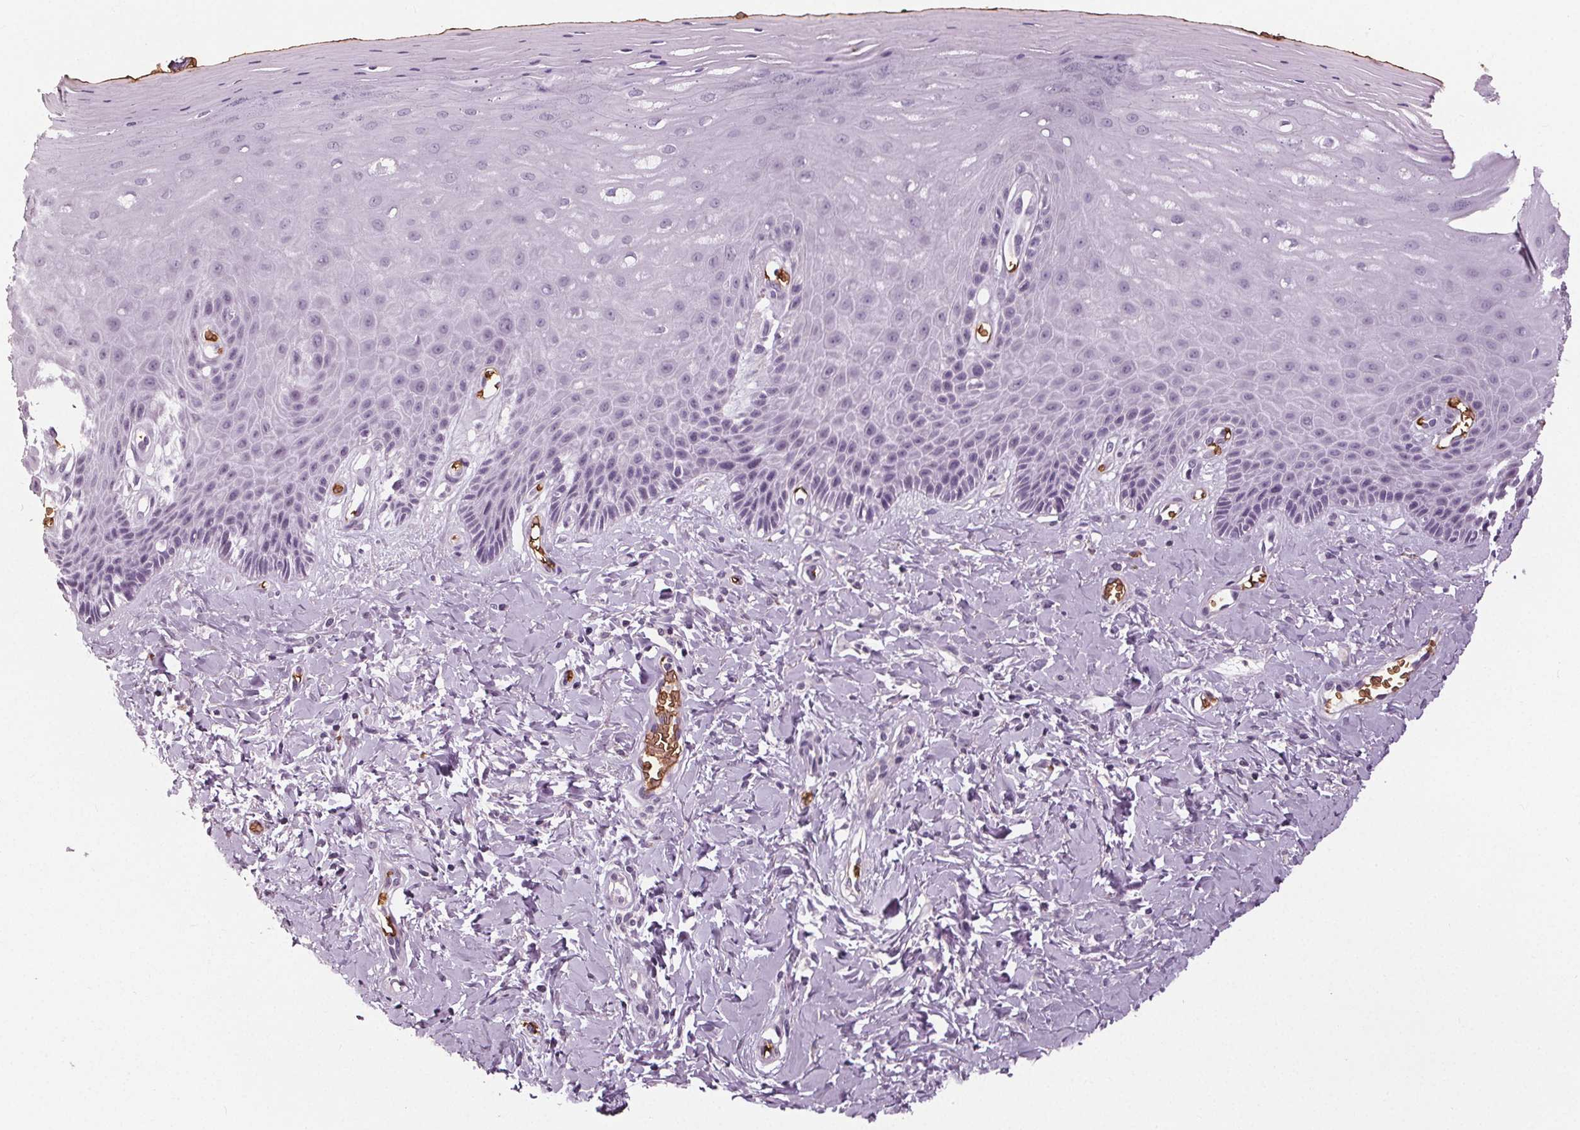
{"staining": {"intensity": "negative", "quantity": "none", "location": "none"}, "tissue": "vagina", "cell_type": "Squamous epithelial cells", "image_type": "normal", "snomed": [{"axis": "morphology", "description": "Normal tissue, NOS"}, {"axis": "topography", "description": "Vagina"}], "caption": "Immunohistochemistry of normal vagina reveals no expression in squamous epithelial cells. The staining was performed using DAB to visualize the protein expression in brown, while the nuclei were stained in blue with hematoxylin (Magnification: 20x).", "gene": "SLC4A1", "patient": {"sex": "female", "age": 83}}